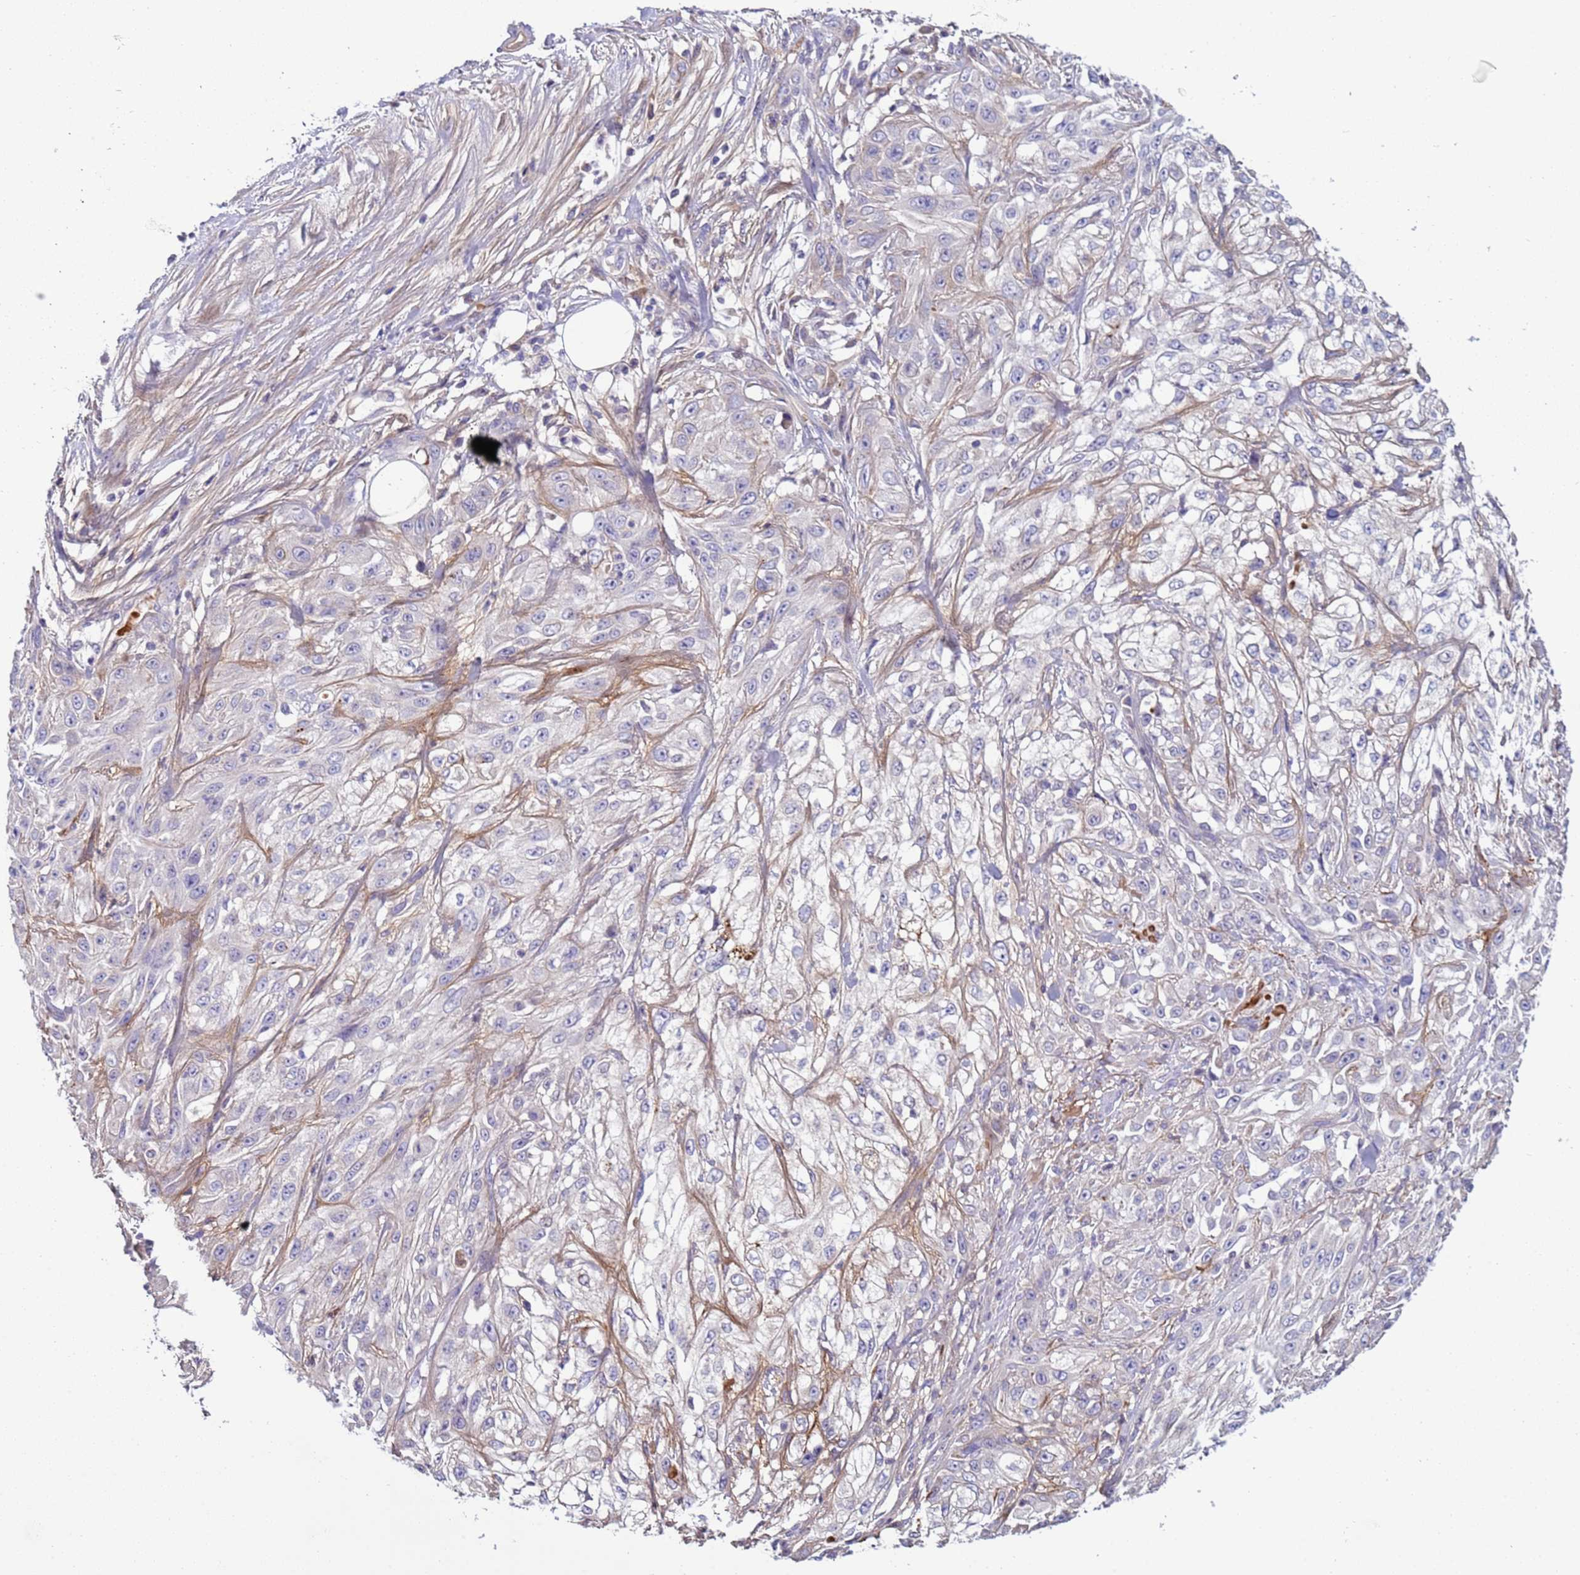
{"staining": {"intensity": "negative", "quantity": "none", "location": "none"}, "tissue": "skin cancer", "cell_type": "Tumor cells", "image_type": "cancer", "snomed": [{"axis": "morphology", "description": "Squamous cell carcinoma, NOS"}, {"axis": "morphology", "description": "Squamous cell carcinoma, metastatic, NOS"}, {"axis": "topography", "description": "Skin"}, {"axis": "topography", "description": "Lymph node"}], "caption": "The histopathology image reveals no staining of tumor cells in squamous cell carcinoma (skin).", "gene": "TRIM51", "patient": {"sex": "male", "age": 75}}